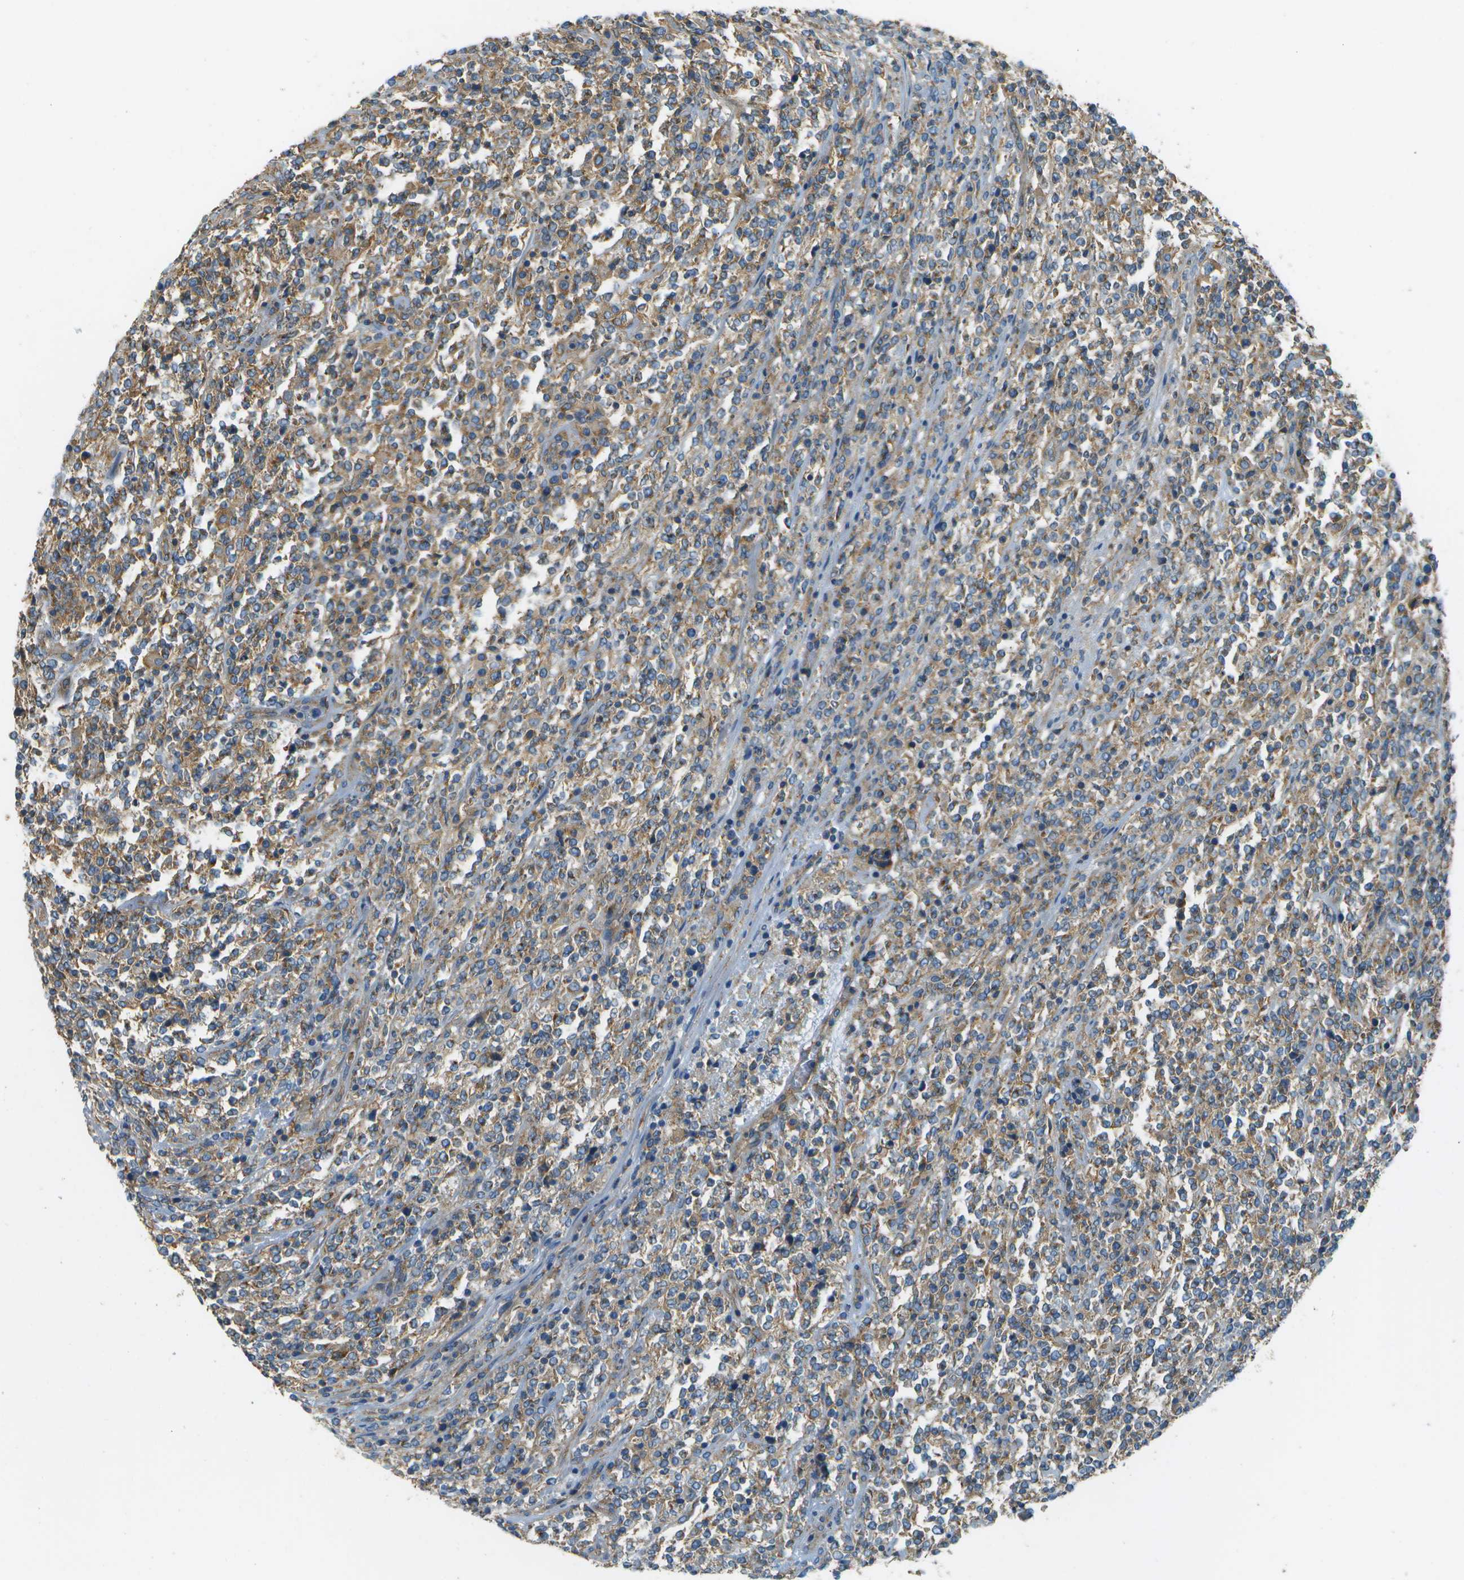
{"staining": {"intensity": "moderate", "quantity": "25%-75%", "location": "cytoplasmic/membranous"}, "tissue": "lymphoma", "cell_type": "Tumor cells", "image_type": "cancer", "snomed": [{"axis": "morphology", "description": "Malignant lymphoma, non-Hodgkin's type, High grade"}, {"axis": "topography", "description": "Soft tissue"}], "caption": "A high-resolution micrograph shows immunohistochemistry (IHC) staining of high-grade malignant lymphoma, non-Hodgkin's type, which exhibits moderate cytoplasmic/membranous positivity in about 25%-75% of tumor cells.", "gene": "CLTC", "patient": {"sex": "male", "age": 18}}